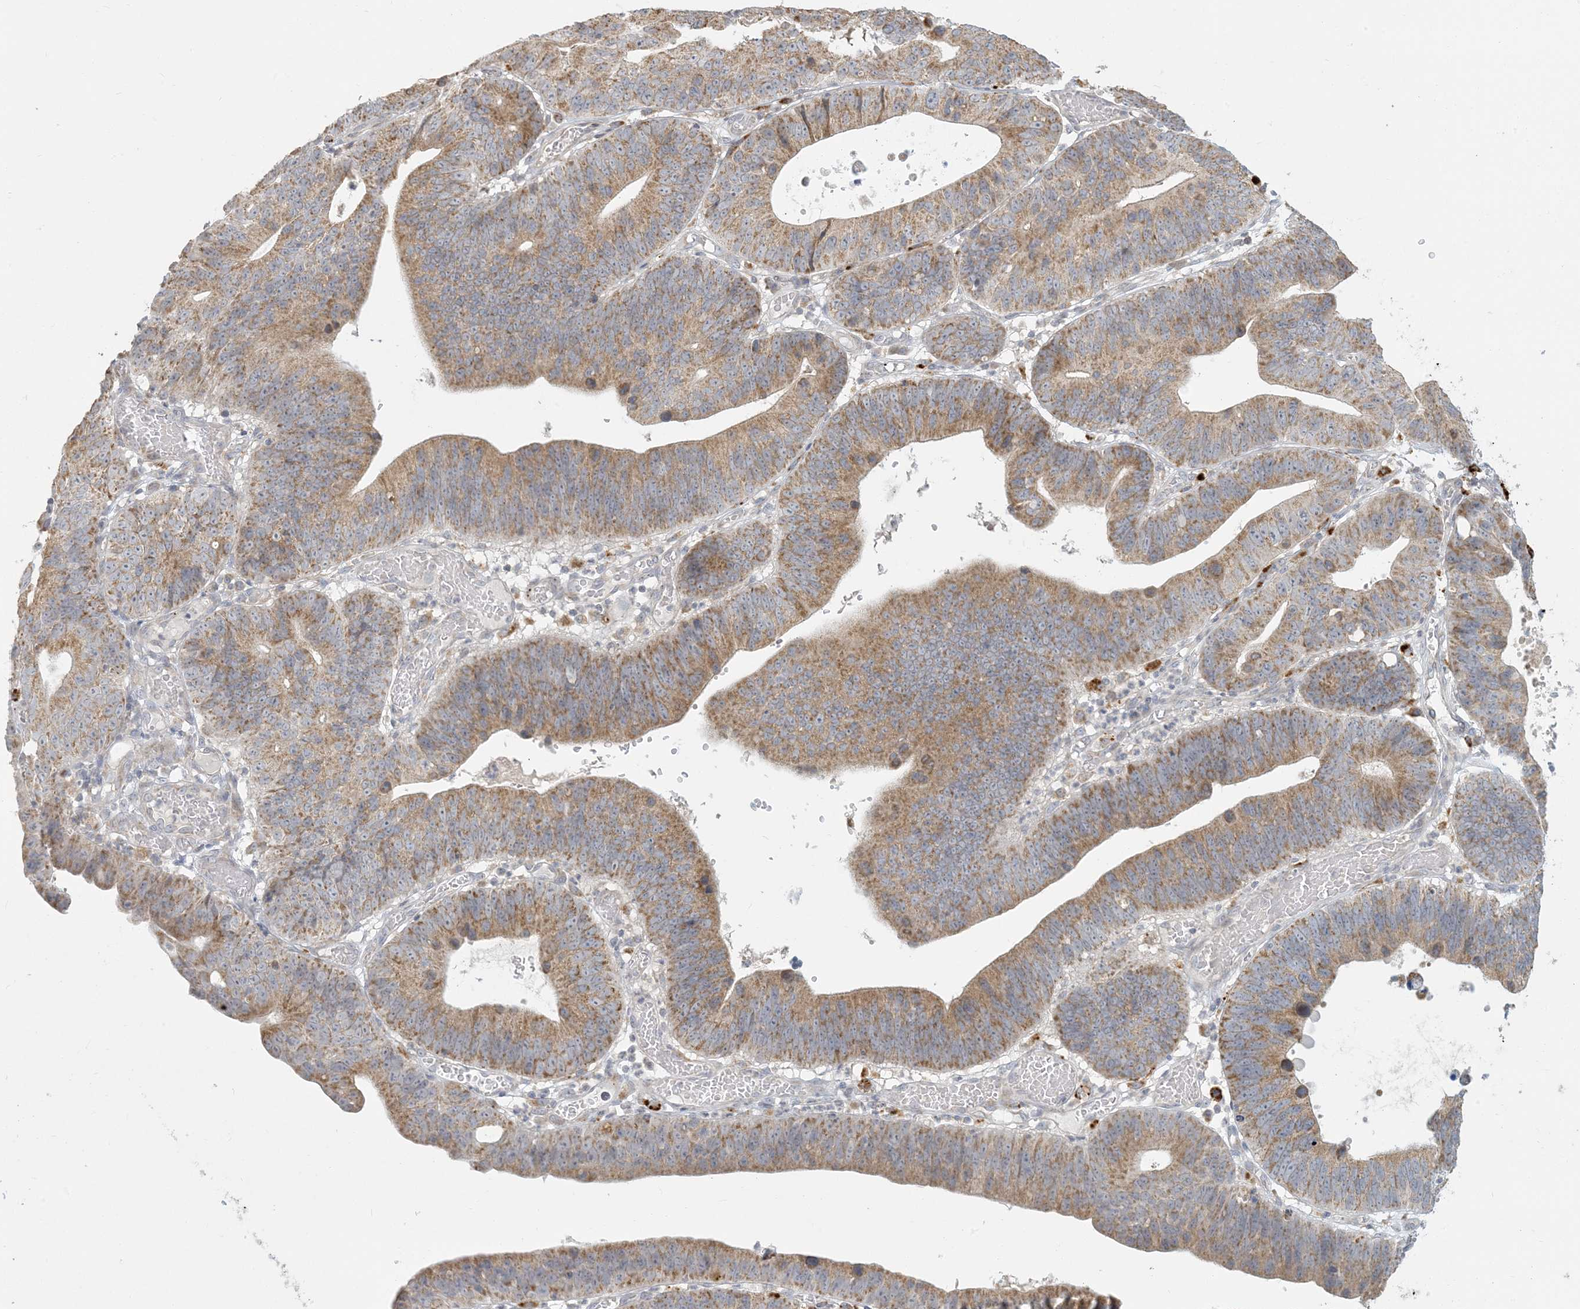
{"staining": {"intensity": "moderate", "quantity": ">75%", "location": "cytoplasmic/membranous"}, "tissue": "stomach cancer", "cell_type": "Tumor cells", "image_type": "cancer", "snomed": [{"axis": "morphology", "description": "Adenocarcinoma, NOS"}, {"axis": "topography", "description": "Stomach"}], "caption": "This micrograph demonstrates IHC staining of stomach adenocarcinoma, with medium moderate cytoplasmic/membranous expression in about >75% of tumor cells.", "gene": "MCAT", "patient": {"sex": "male", "age": 59}}